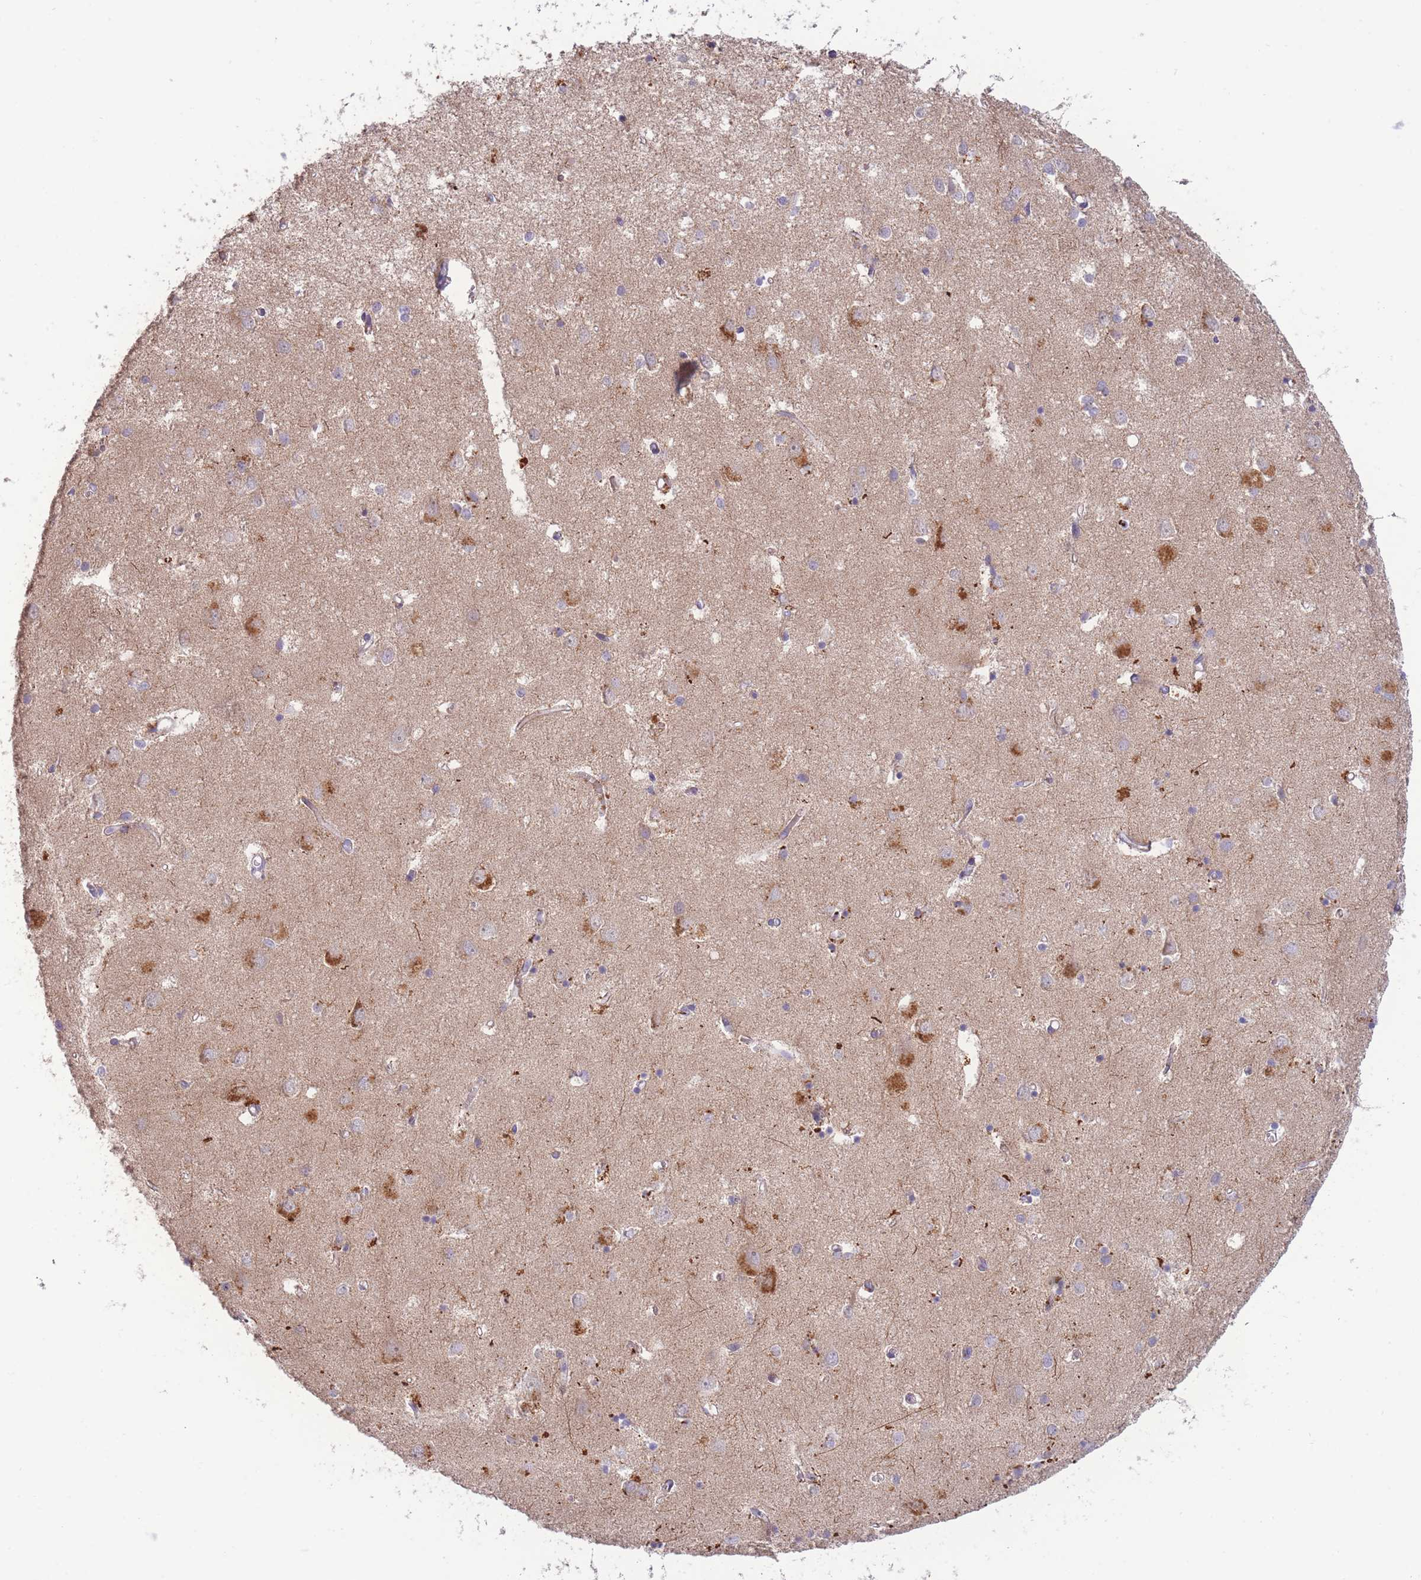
{"staining": {"intensity": "weak", "quantity": ">75%", "location": "cytoplasmic/membranous"}, "tissue": "cerebral cortex", "cell_type": "Endothelial cells", "image_type": "normal", "snomed": [{"axis": "morphology", "description": "Normal tissue, NOS"}, {"axis": "topography", "description": "Cerebral cortex"}], "caption": "A high-resolution histopathology image shows IHC staining of unremarkable cerebral cortex, which demonstrates weak cytoplasmic/membranous positivity in about >75% of endothelial cells. Ihc stains the protein in brown and the nuclei are stained blue.", "gene": "SLC25A42", "patient": {"sex": "male", "age": 70}}